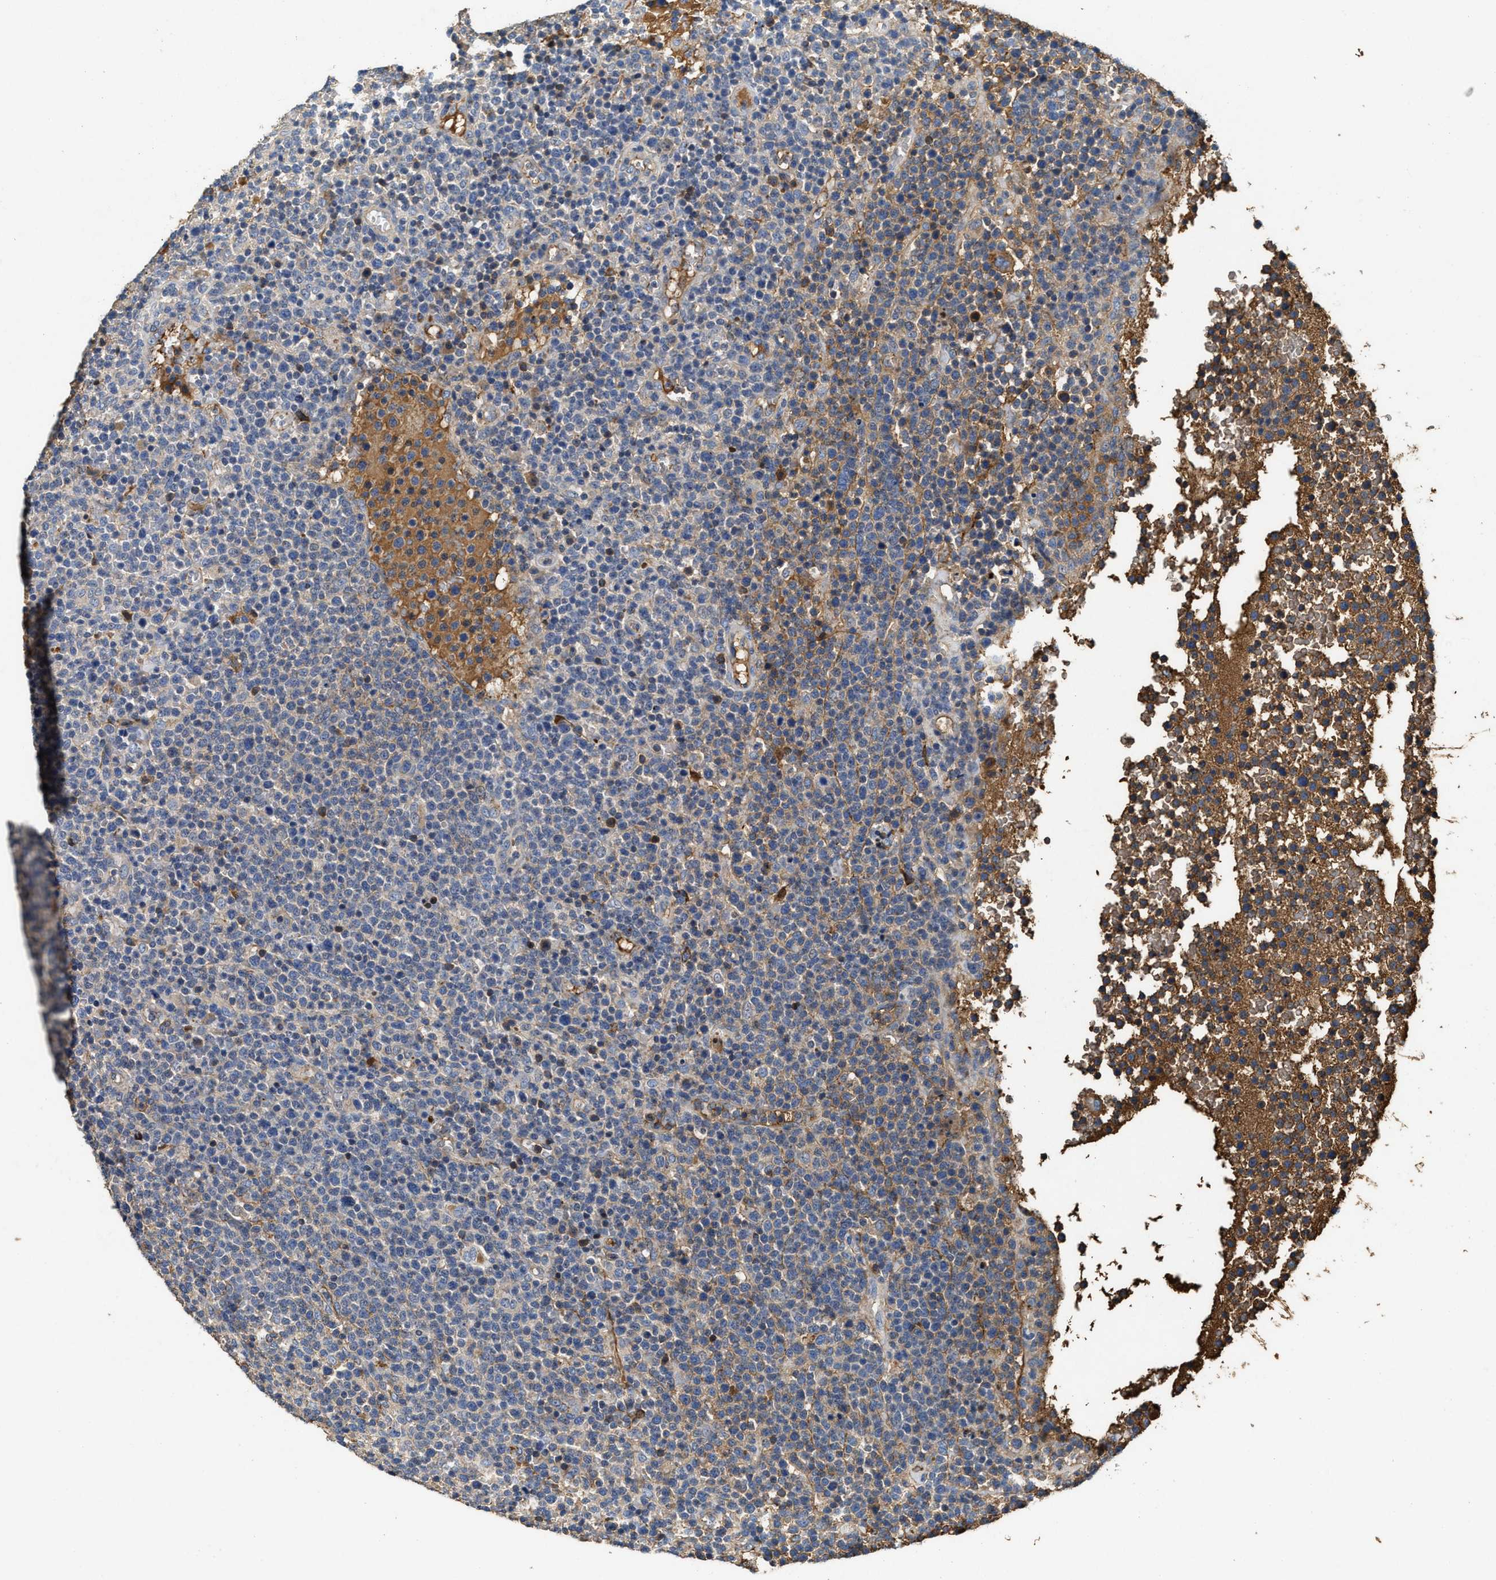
{"staining": {"intensity": "moderate", "quantity": "<25%", "location": "cytoplasmic/membranous"}, "tissue": "lymphoma", "cell_type": "Tumor cells", "image_type": "cancer", "snomed": [{"axis": "morphology", "description": "Malignant lymphoma, non-Hodgkin's type, High grade"}, {"axis": "topography", "description": "Lymph node"}], "caption": "Brown immunohistochemical staining in high-grade malignant lymphoma, non-Hodgkin's type shows moderate cytoplasmic/membranous positivity in about <25% of tumor cells.", "gene": "C3", "patient": {"sex": "male", "age": 61}}